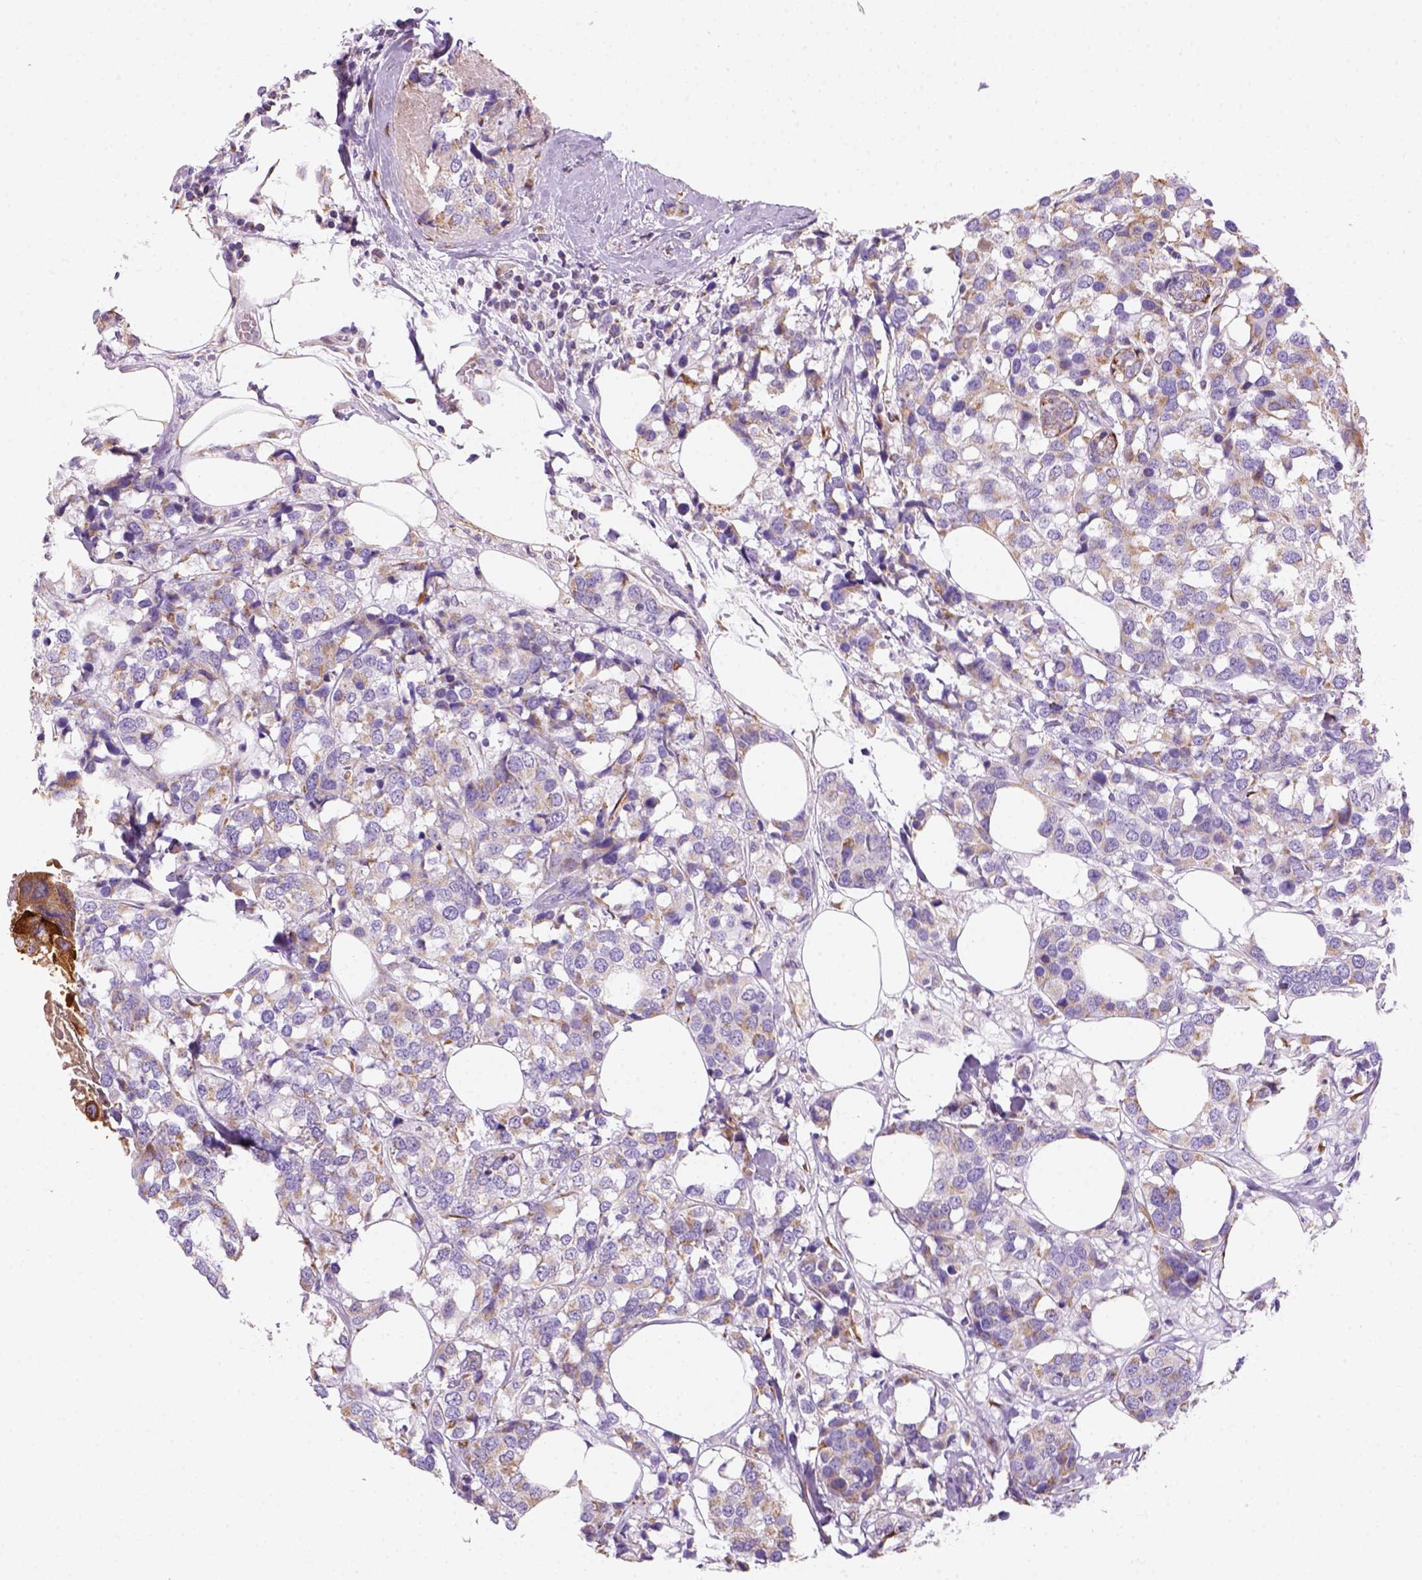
{"staining": {"intensity": "weak", "quantity": "25%-75%", "location": "cytoplasmic/membranous"}, "tissue": "breast cancer", "cell_type": "Tumor cells", "image_type": "cancer", "snomed": [{"axis": "morphology", "description": "Lobular carcinoma"}, {"axis": "topography", "description": "Breast"}], "caption": "Human breast lobular carcinoma stained for a protein (brown) reveals weak cytoplasmic/membranous positive positivity in about 25%-75% of tumor cells.", "gene": "CES2", "patient": {"sex": "female", "age": 59}}